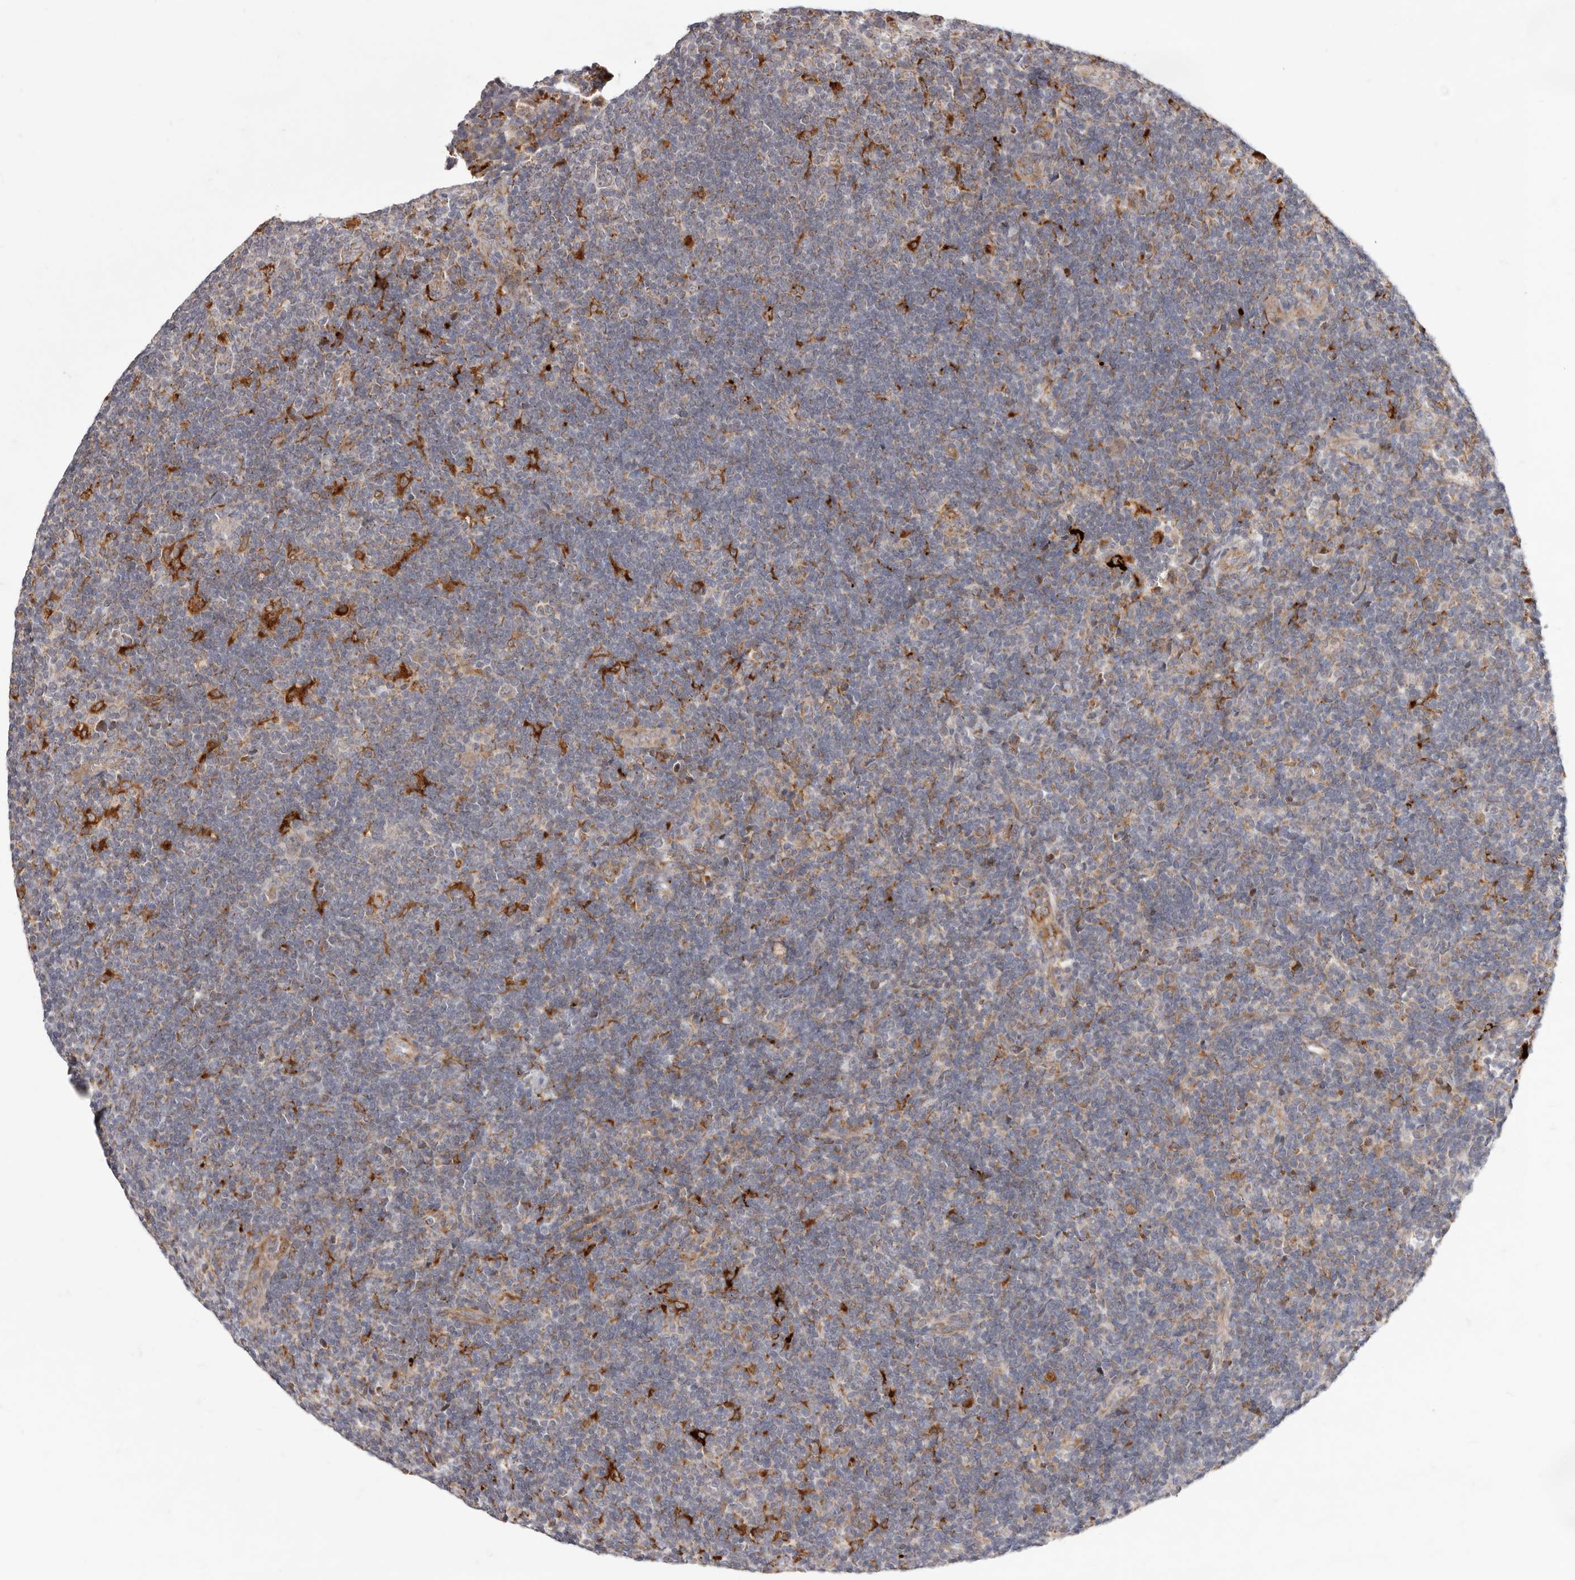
{"staining": {"intensity": "weak", "quantity": "<25%", "location": "cytoplasmic/membranous"}, "tissue": "lymphoma", "cell_type": "Tumor cells", "image_type": "cancer", "snomed": [{"axis": "morphology", "description": "Hodgkin's disease, NOS"}, {"axis": "topography", "description": "Lymph node"}], "caption": "Human lymphoma stained for a protein using IHC reveals no expression in tumor cells.", "gene": "TOR3A", "patient": {"sex": "female", "age": 57}}